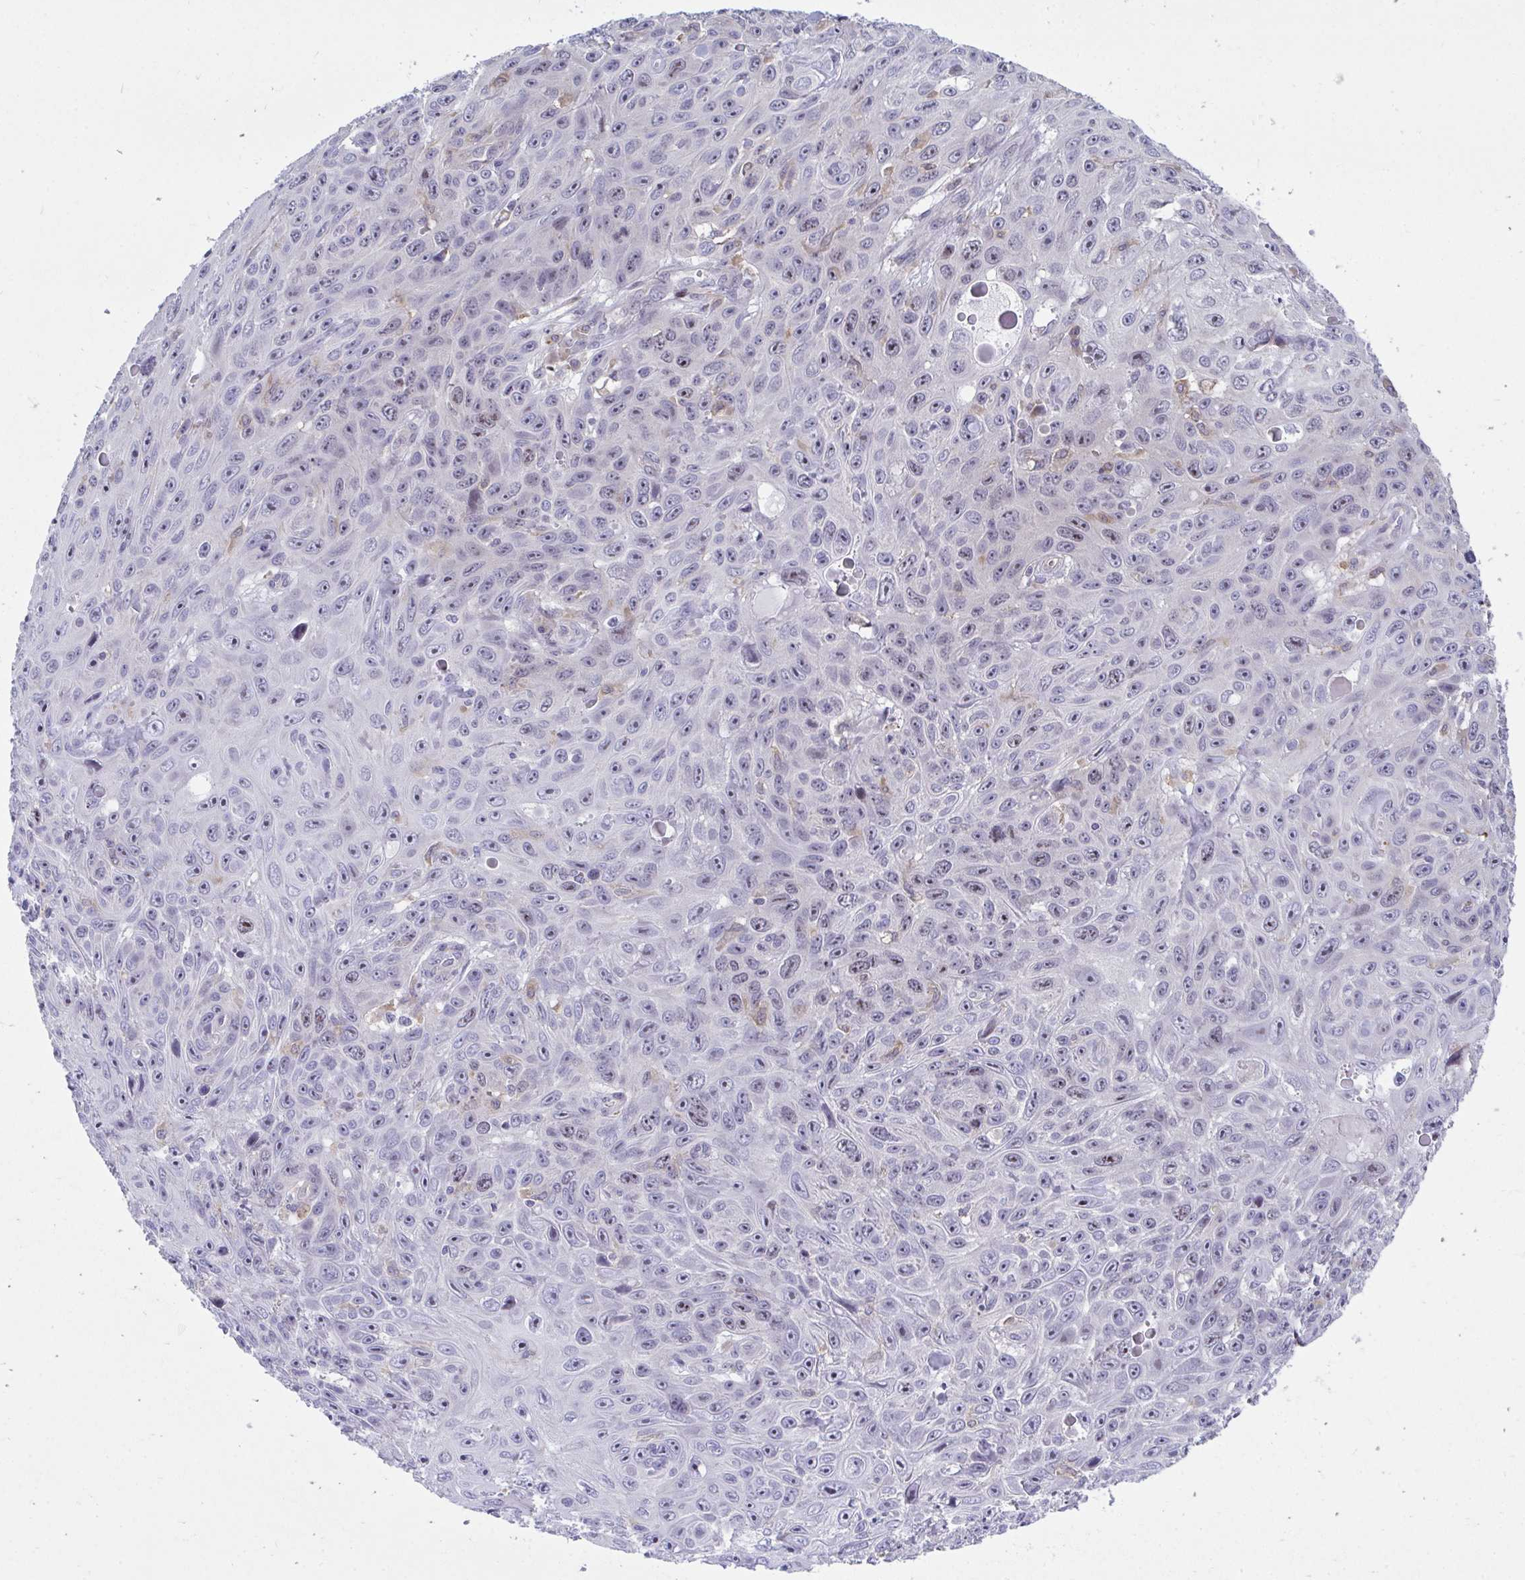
{"staining": {"intensity": "weak", "quantity": "25%-75%", "location": "nuclear"}, "tissue": "skin cancer", "cell_type": "Tumor cells", "image_type": "cancer", "snomed": [{"axis": "morphology", "description": "Squamous cell carcinoma, NOS"}, {"axis": "topography", "description": "Skin"}], "caption": "Skin cancer stained with DAB (3,3'-diaminobenzidine) immunohistochemistry reveals low levels of weak nuclear positivity in about 25%-75% of tumor cells. Using DAB (brown) and hematoxylin (blue) stains, captured at high magnification using brightfield microscopy.", "gene": "CENPQ", "patient": {"sex": "male", "age": 82}}